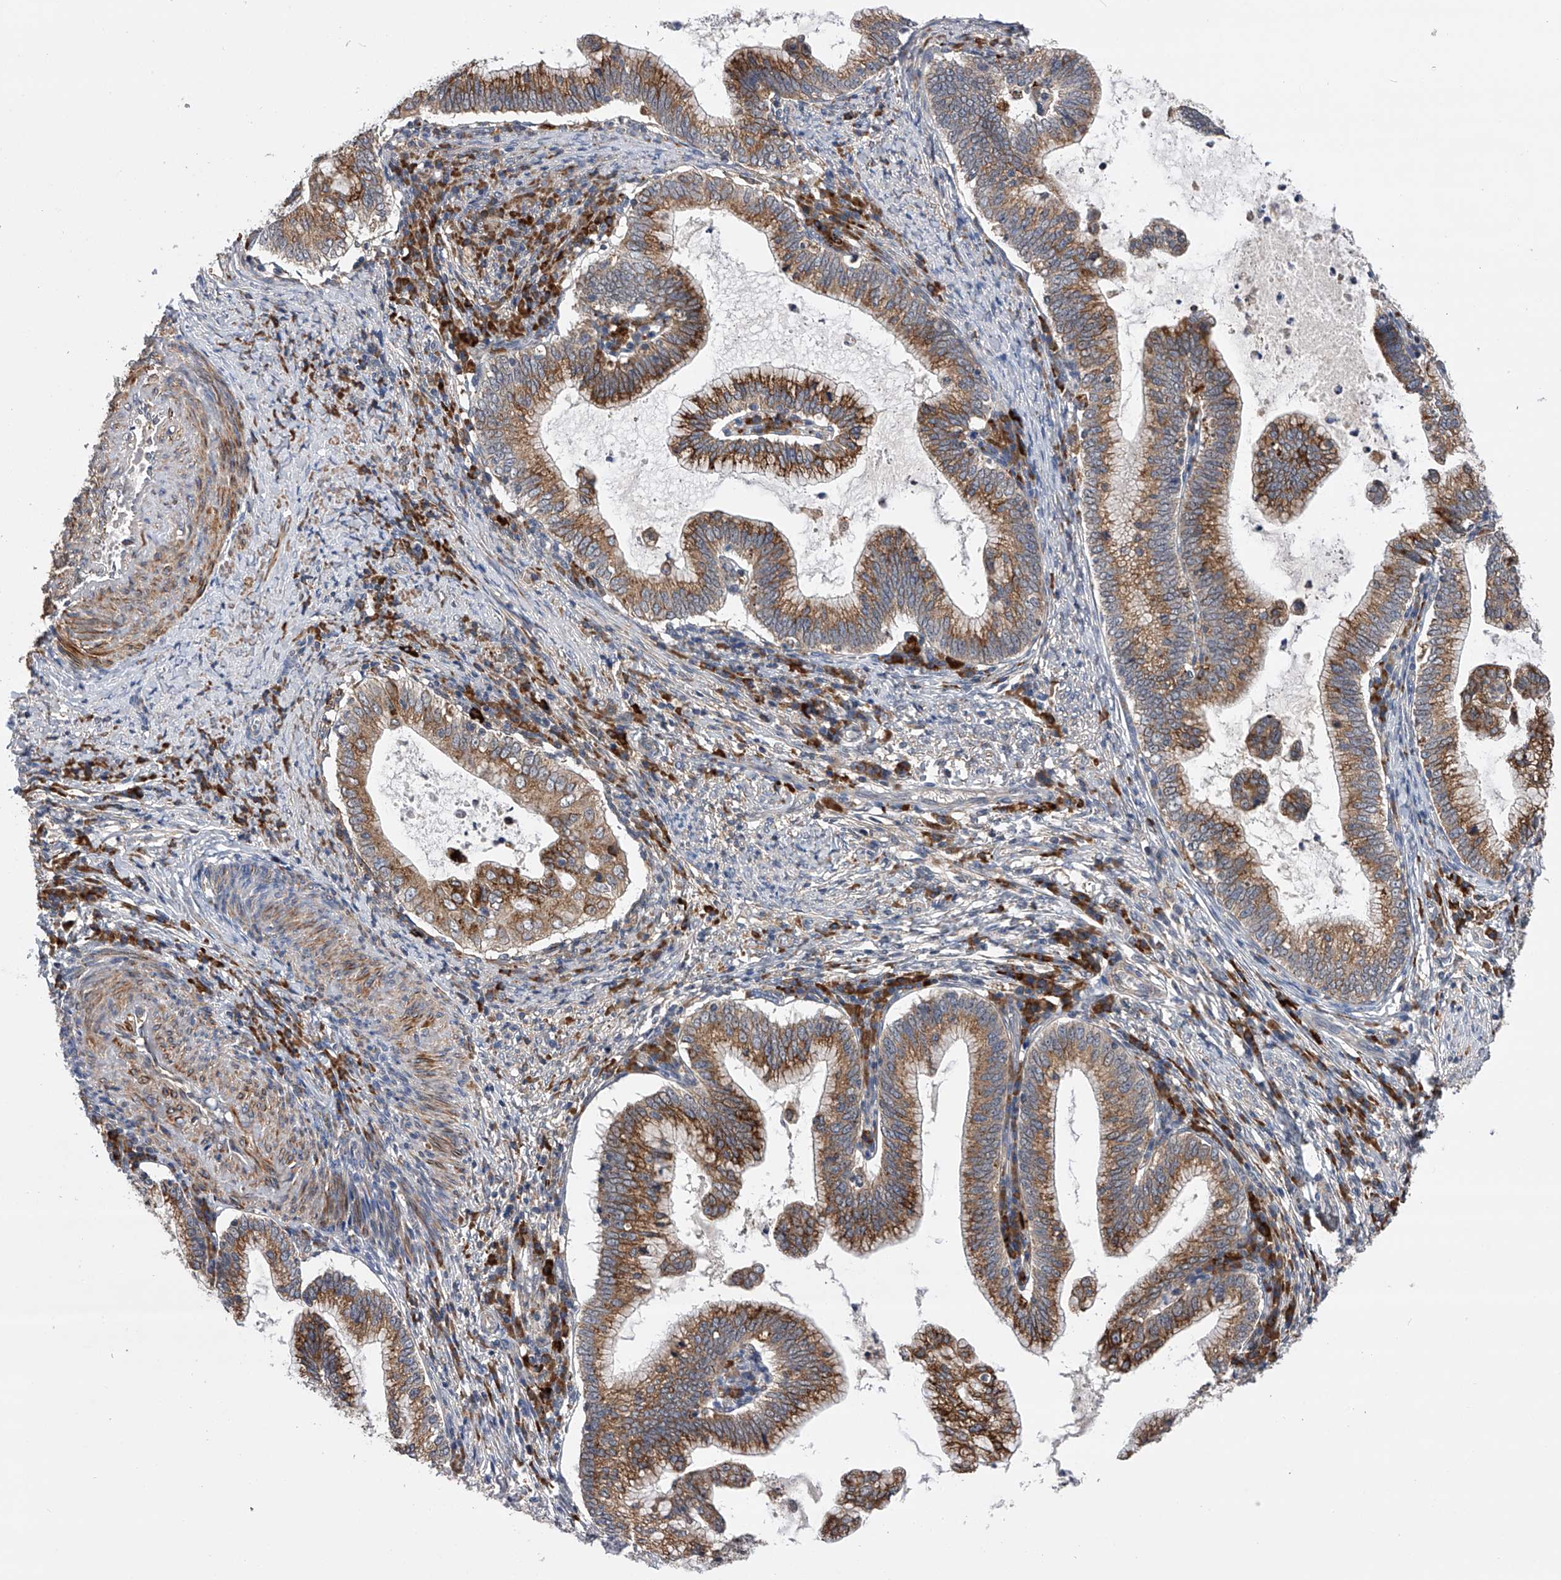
{"staining": {"intensity": "moderate", "quantity": ">75%", "location": "cytoplasmic/membranous"}, "tissue": "cervical cancer", "cell_type": "Tumor cells", "image_type": "cancer", "snomed": [{"axis": "morphology", "description": "Adenocarcinoma, NOS"}, {"axis": "topography", "description": "Cervix"}], "caption": "Immunohistochemistry (IHC) photomicrograph of neoplastic tissue: cervical cancer (adenocarcinoma) stained using IHC shows medium levels of moderate protein expression localized specifically in the cytoplasmic/membranous of tumor cells, appearing as a cytoplasmic/membranous brown color.", "gene": "SPOCK1", "patient": {"sex": "female", "age": 36}}